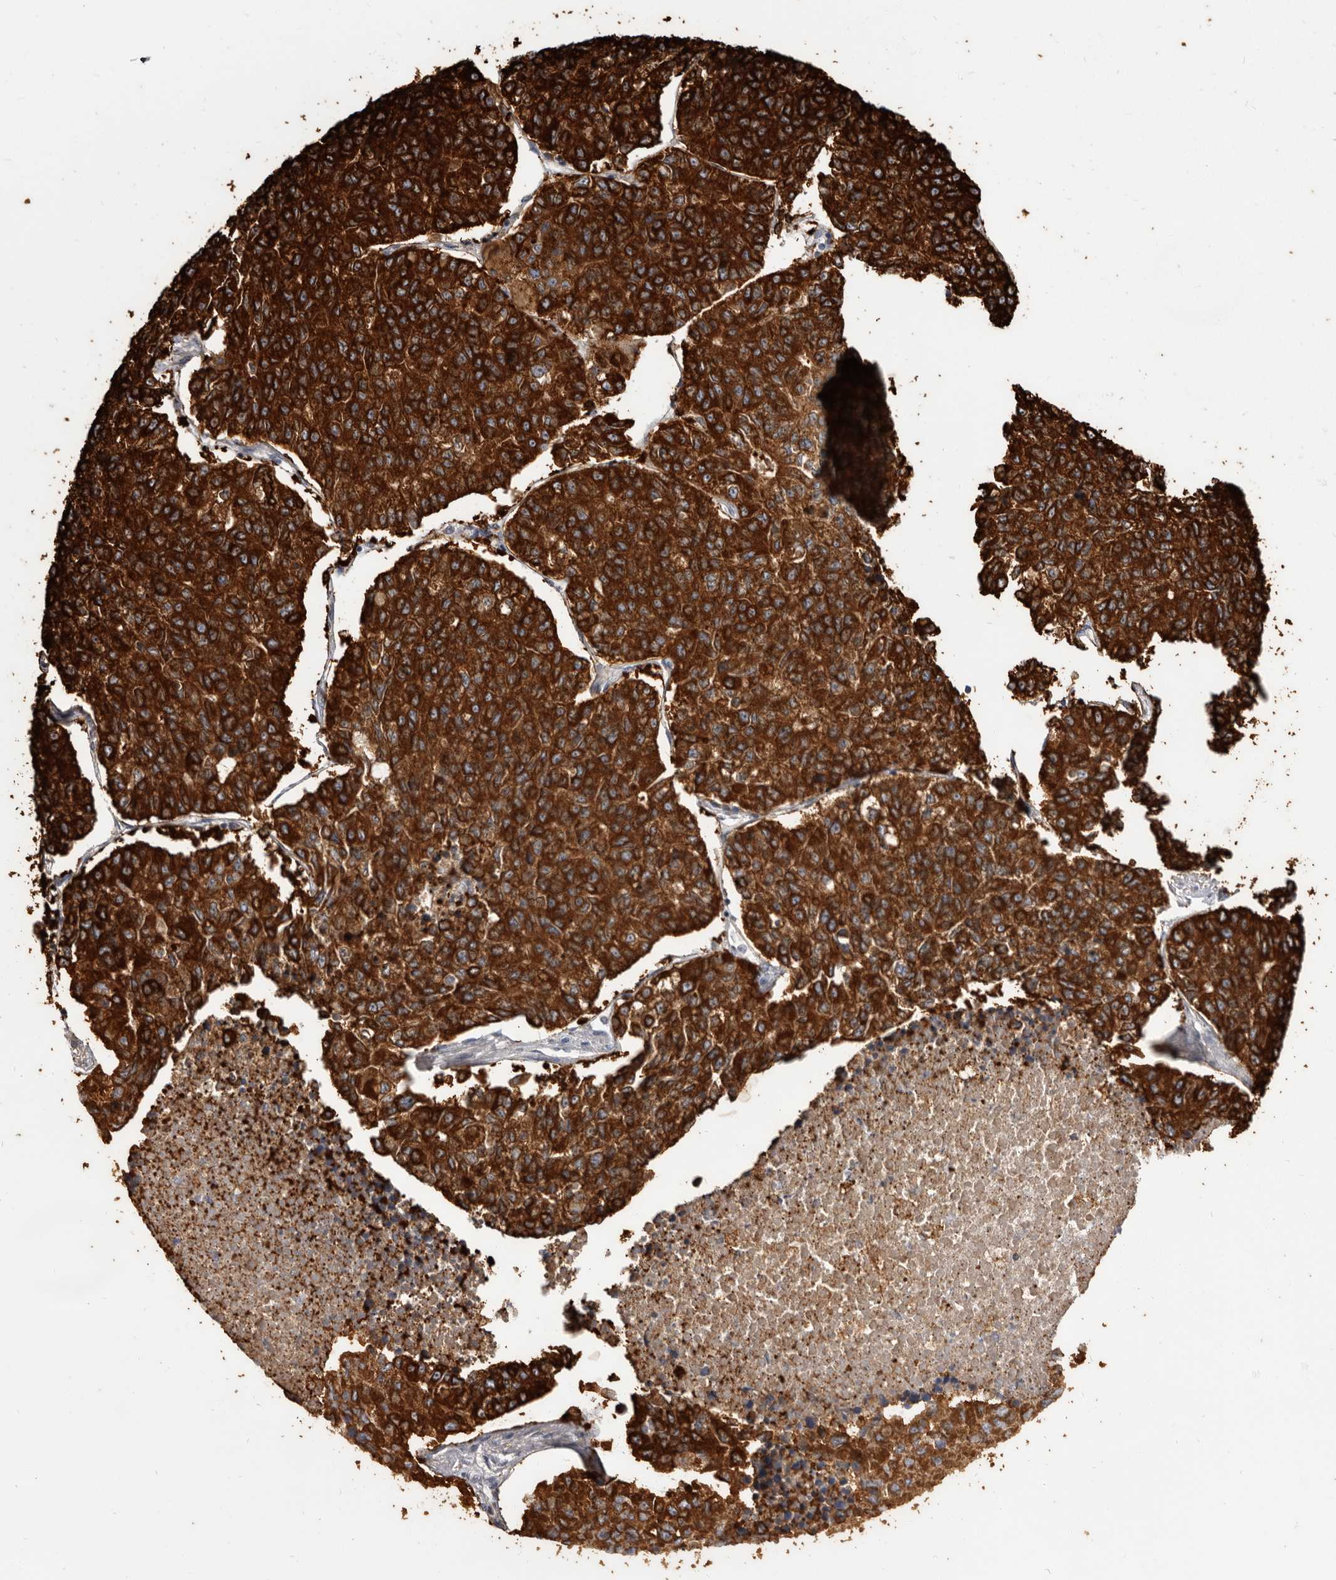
{"staining": {"intensity": "strong", "quantity": ">75%", "location": "cytoplasmic/membranous"}, "tissue": "lung cancer", "cell_type": "Tumor cells", "image_type": "cancer", "snomed": [{"axis": "morphology", "description": "Adenocarcinoma, NOS"}, {"axis": "topography", "description": "Lung"}], "caption": "Tumor cells display high levels of strong cytoplasmic/membranous staining in approximately >75% of cells in human lung cancer. (DAB (3,3'-diaminobenzidine) IHC with brightfield microscopy, high magnification).", "gene": "TPD52", "patient": {"sex": "male", "age": 49}}